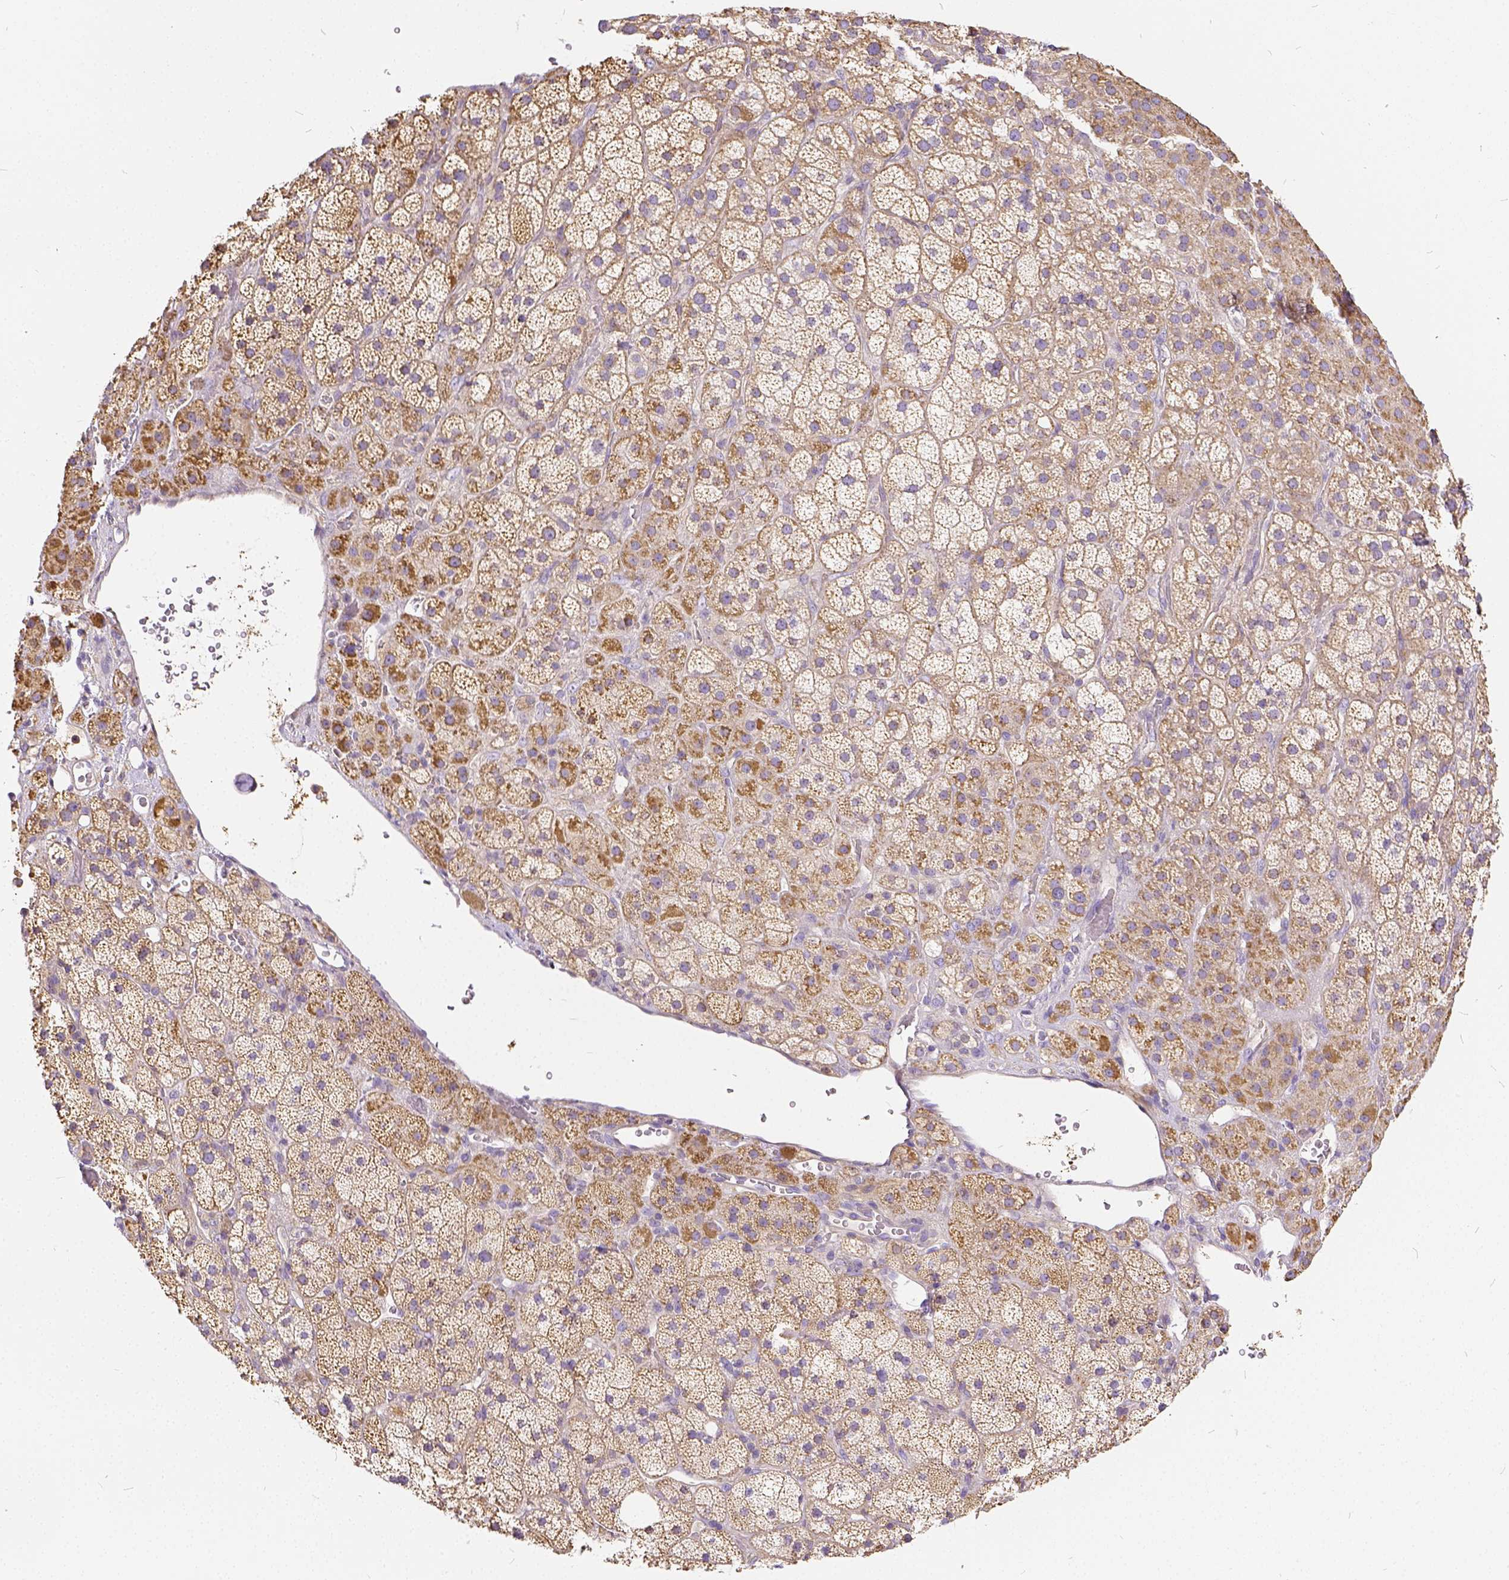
{"staining": {"intensity": "weak", "quantity": ">75%", "location": "cytoplasmic/membranous"}, "tissue": "adrenal gland", "cell_type": "Glandular cells", "image_type": "normal", "snomed": [{"axis": "morphology", "description": "Normal tissue, NOS"}, {"axis": "topography", "description": "Adrenal gland"}], "caption": "High-magnification brightfield microscopy of benign adrenal gland stained with DAB (3,3'-diaminobenzidine) (brown) and counterstained with hematoxylin (blue). glandular cells exhibit weak cytoplasmic/membranous expression is seen in about>75% of cells. Using DAB (3,3'-diaminobenzidine) (brown) and hematoxylin (blue) stains, captured at high magnification using brightfield microscopy.", "gene": "CADM4", "patient": {"sex": "male", "age": 57}}